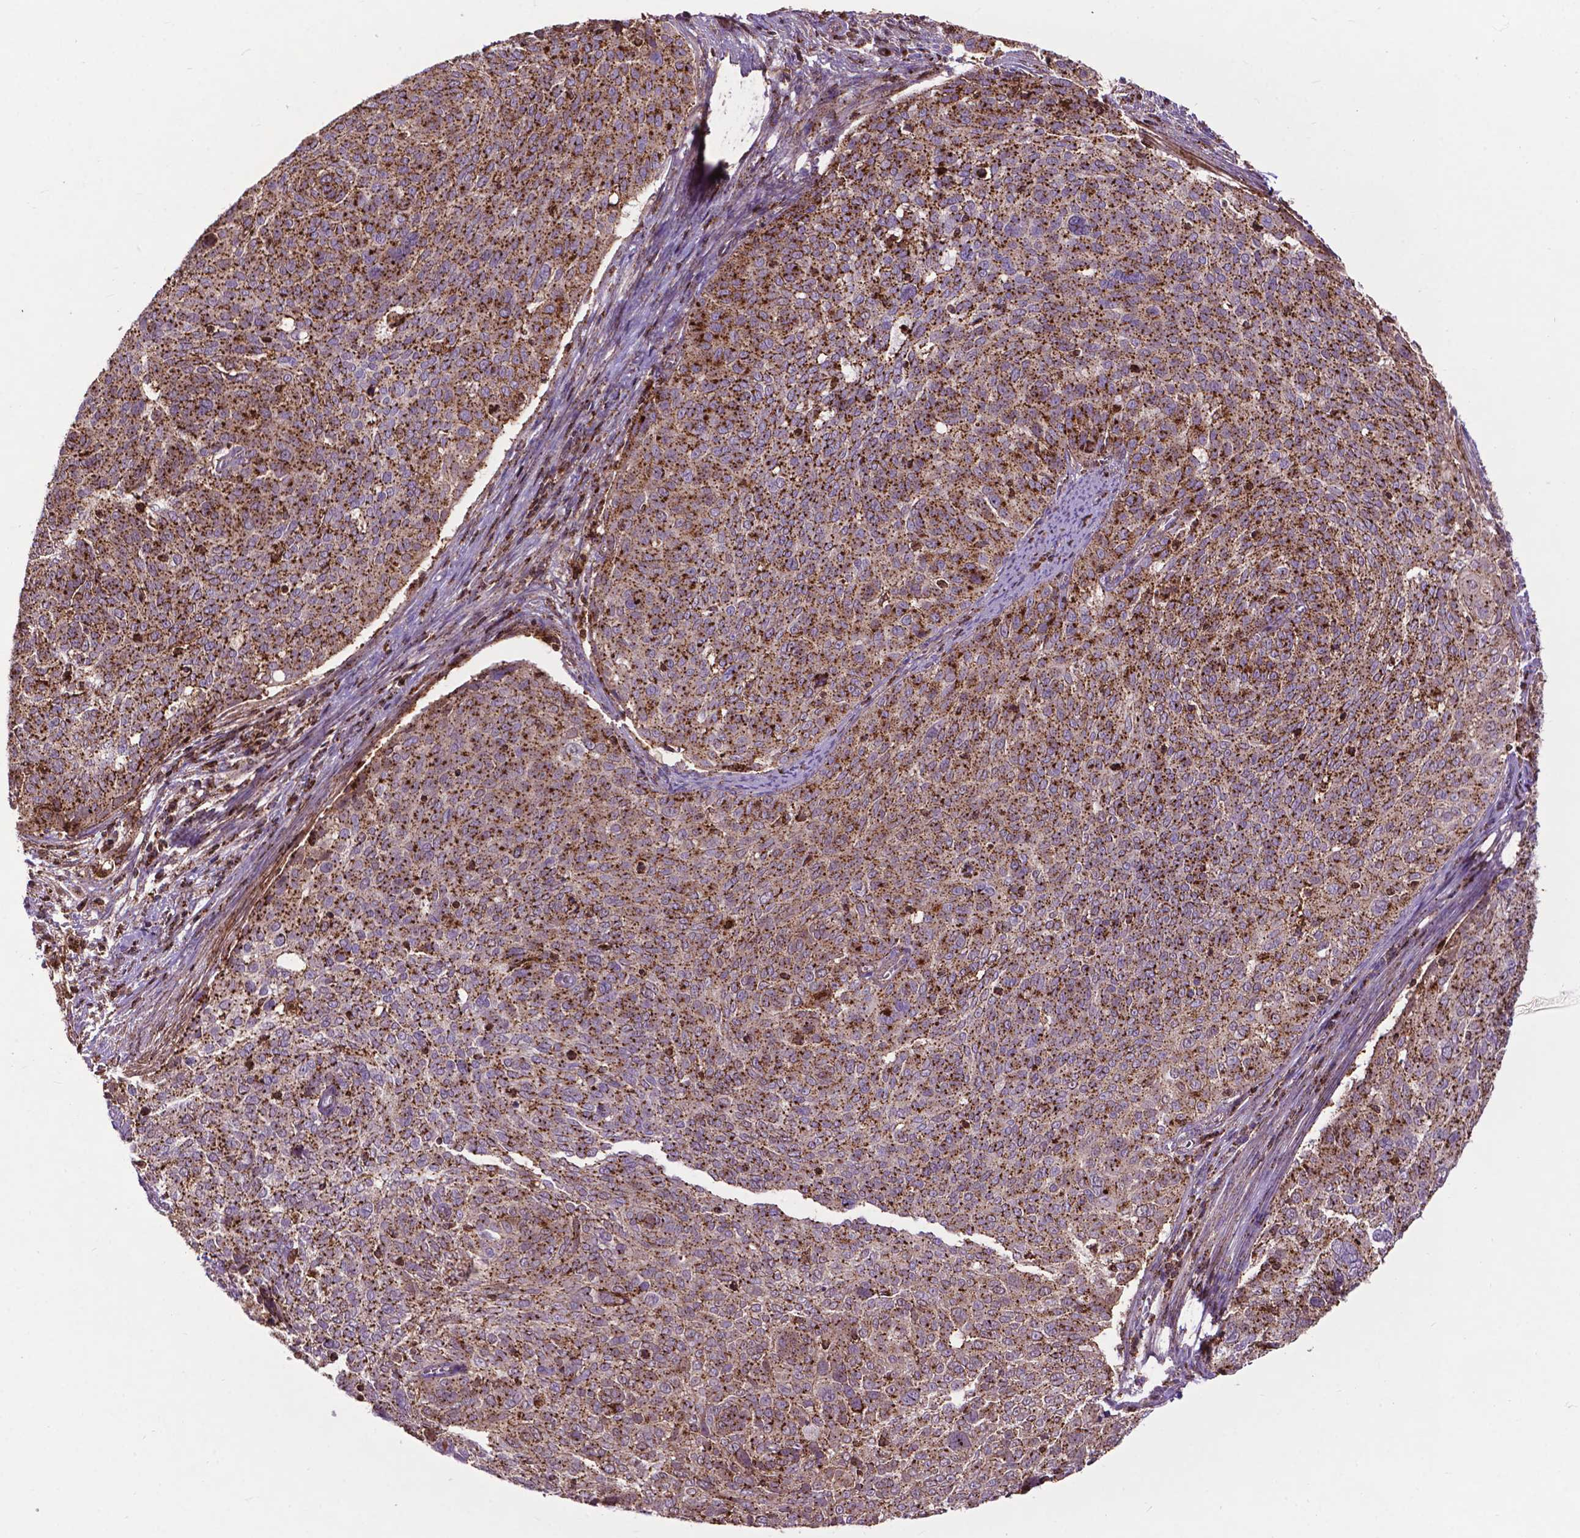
{"staining": {"intensity": "strong", "quantity": ">75%", "location": "cytoplasmic/membranous"}, "tissue": "cervical cancer", "cell_type": "Tumor cells", "image_type": "cancer", "snomed": [{"axis": "morphology", "description": "Squamous cell carcinoma, NOS"}, {"axis": "topography", "description": "Cervix"}], "caption": "This is a photomicrograph of IHC staining of squamous cell carcinoma (cervical), which shows strong positivity in the cytoplasmic/membranous of tumor cells.", "gene": "CHMP4A", "patient": {"sex": "female", "age": 39}}